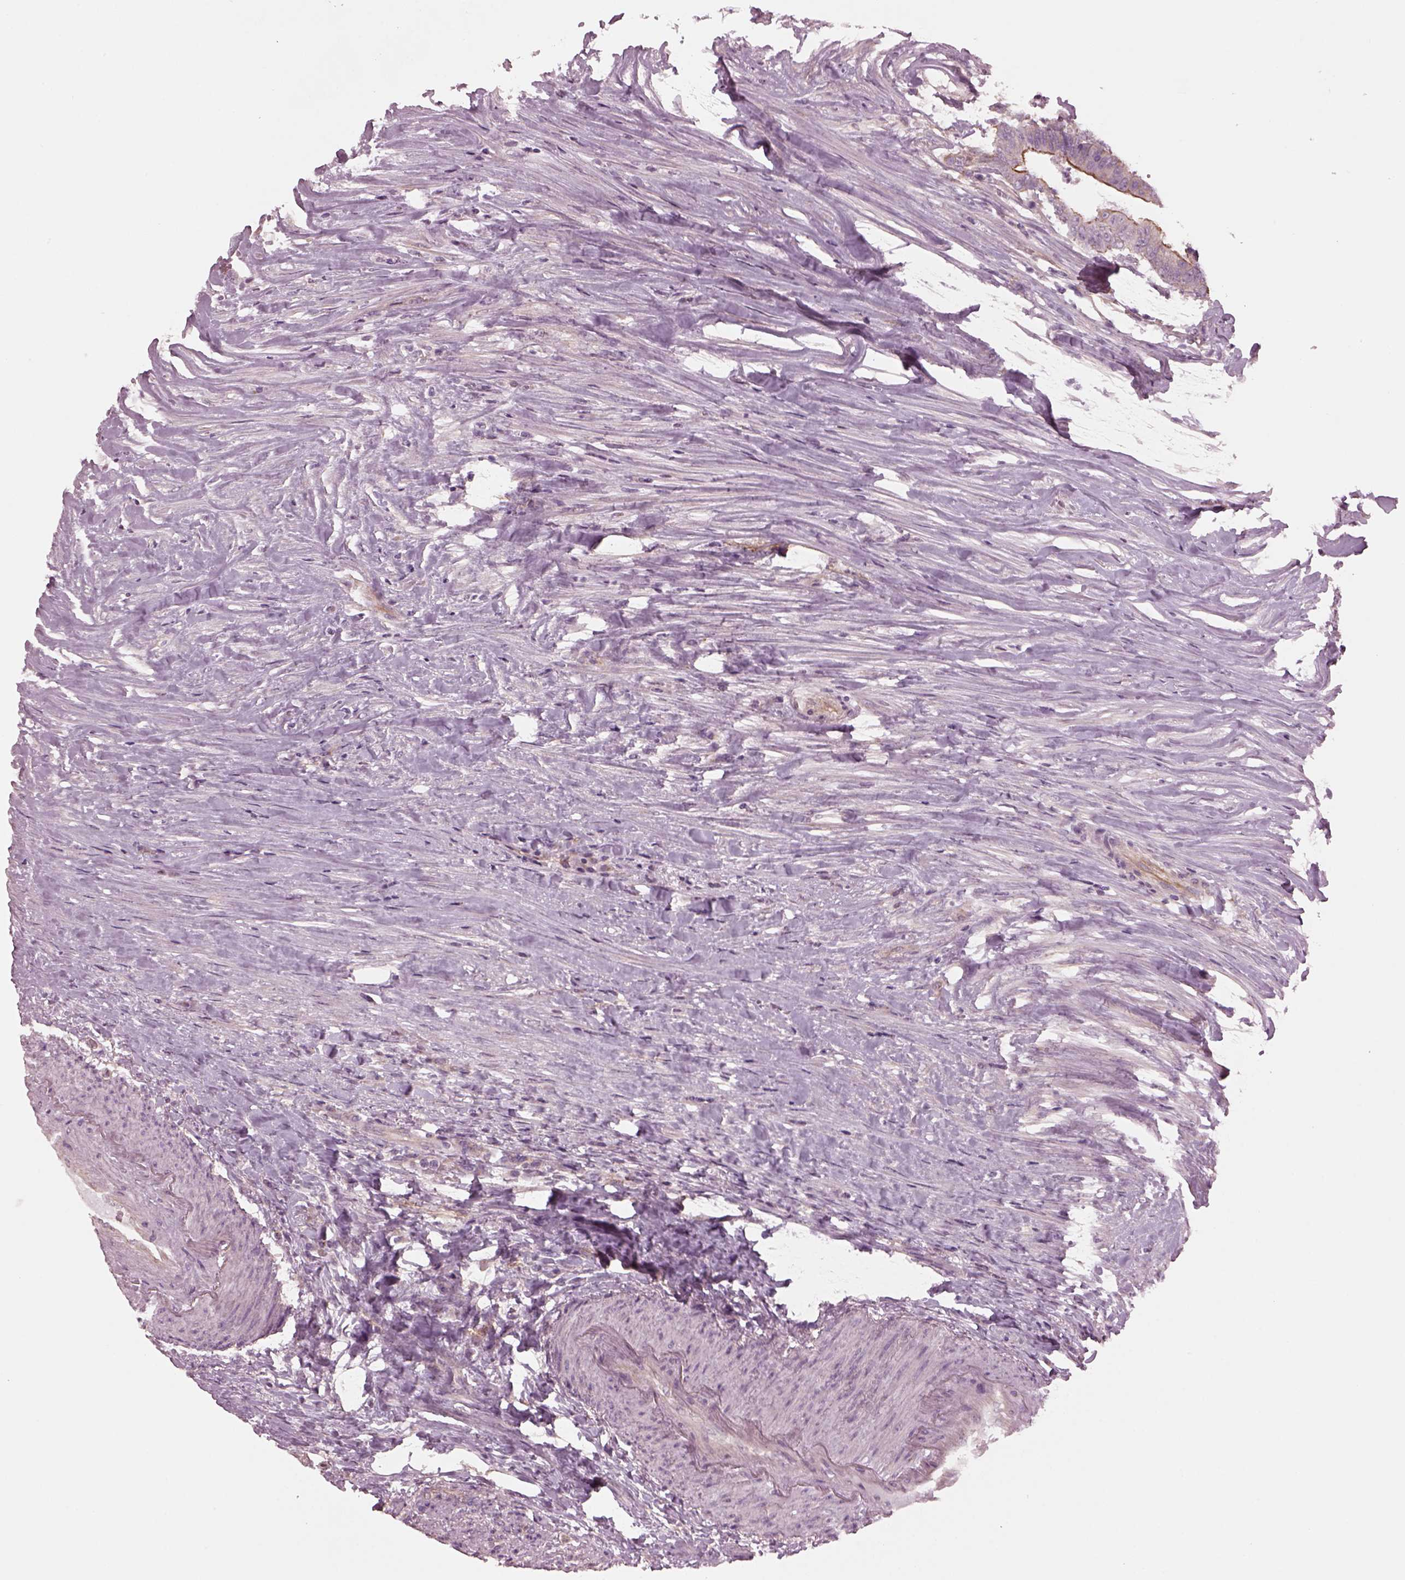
{"staining": {"intensity": "moderate", "quantity": ">75%", "location": "cytoplasmic/membranous"}, "tissue": "colorectal cancer", "cell_type": "Tumor cells", "image_type": "cancer", "snomed": [{"axis": "morphology", "description": "Adenocarcinoma, NOS"}, {"axis": "topography", "description": "Colon"}], "caption": "Immunohistochemistry histopathology image of neoplastic tissue: human colorectal cancer stained using IHC demonstrates medium levels of moderate protein expression localized specifically in the cytoplasmic/membranous of tumor cells, appearing as a cytoplasmic/membranous brown color.", "gene": "ODAD1", "patient": {"sex": "female", "age": 43}}